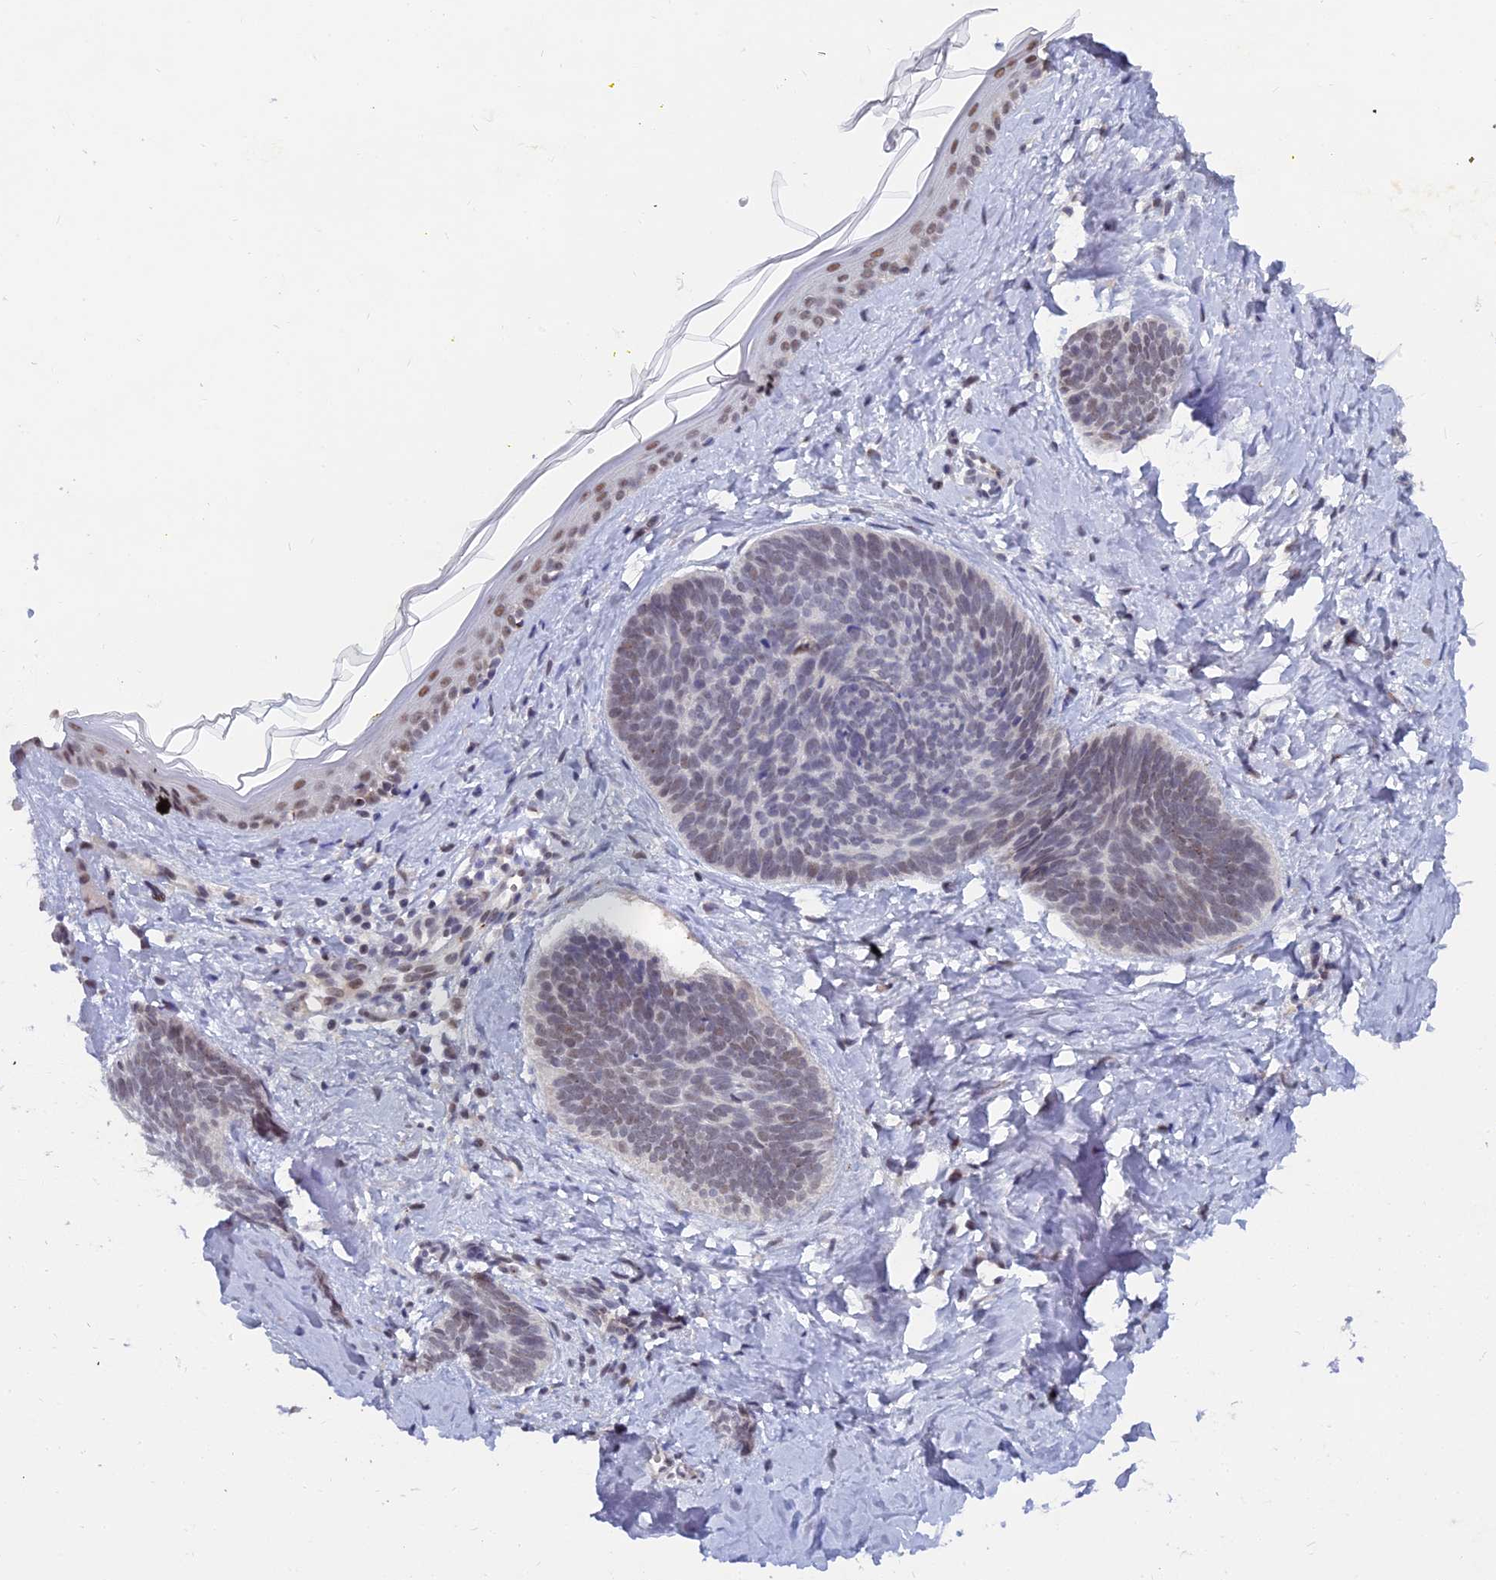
{"staining": {"intensity": "weak", "quantity": "25%-75%", "location": "nuclear"}, "tissue": "skin cancer", "cell_type": "Tumor cells", "image_type": "cancer", "snomed": [{"axis": "morphology", "description": "Basal cell carcinoma"}, {"axis": "topography", "description": "Skin"}], "caption": "Weak nuclear staining is identified in approximately 25%-75% of tumor cells in basal cell carcinoma (skin).", "gene": "THOC3", "patient": {"sex": "female", "age": 81}}